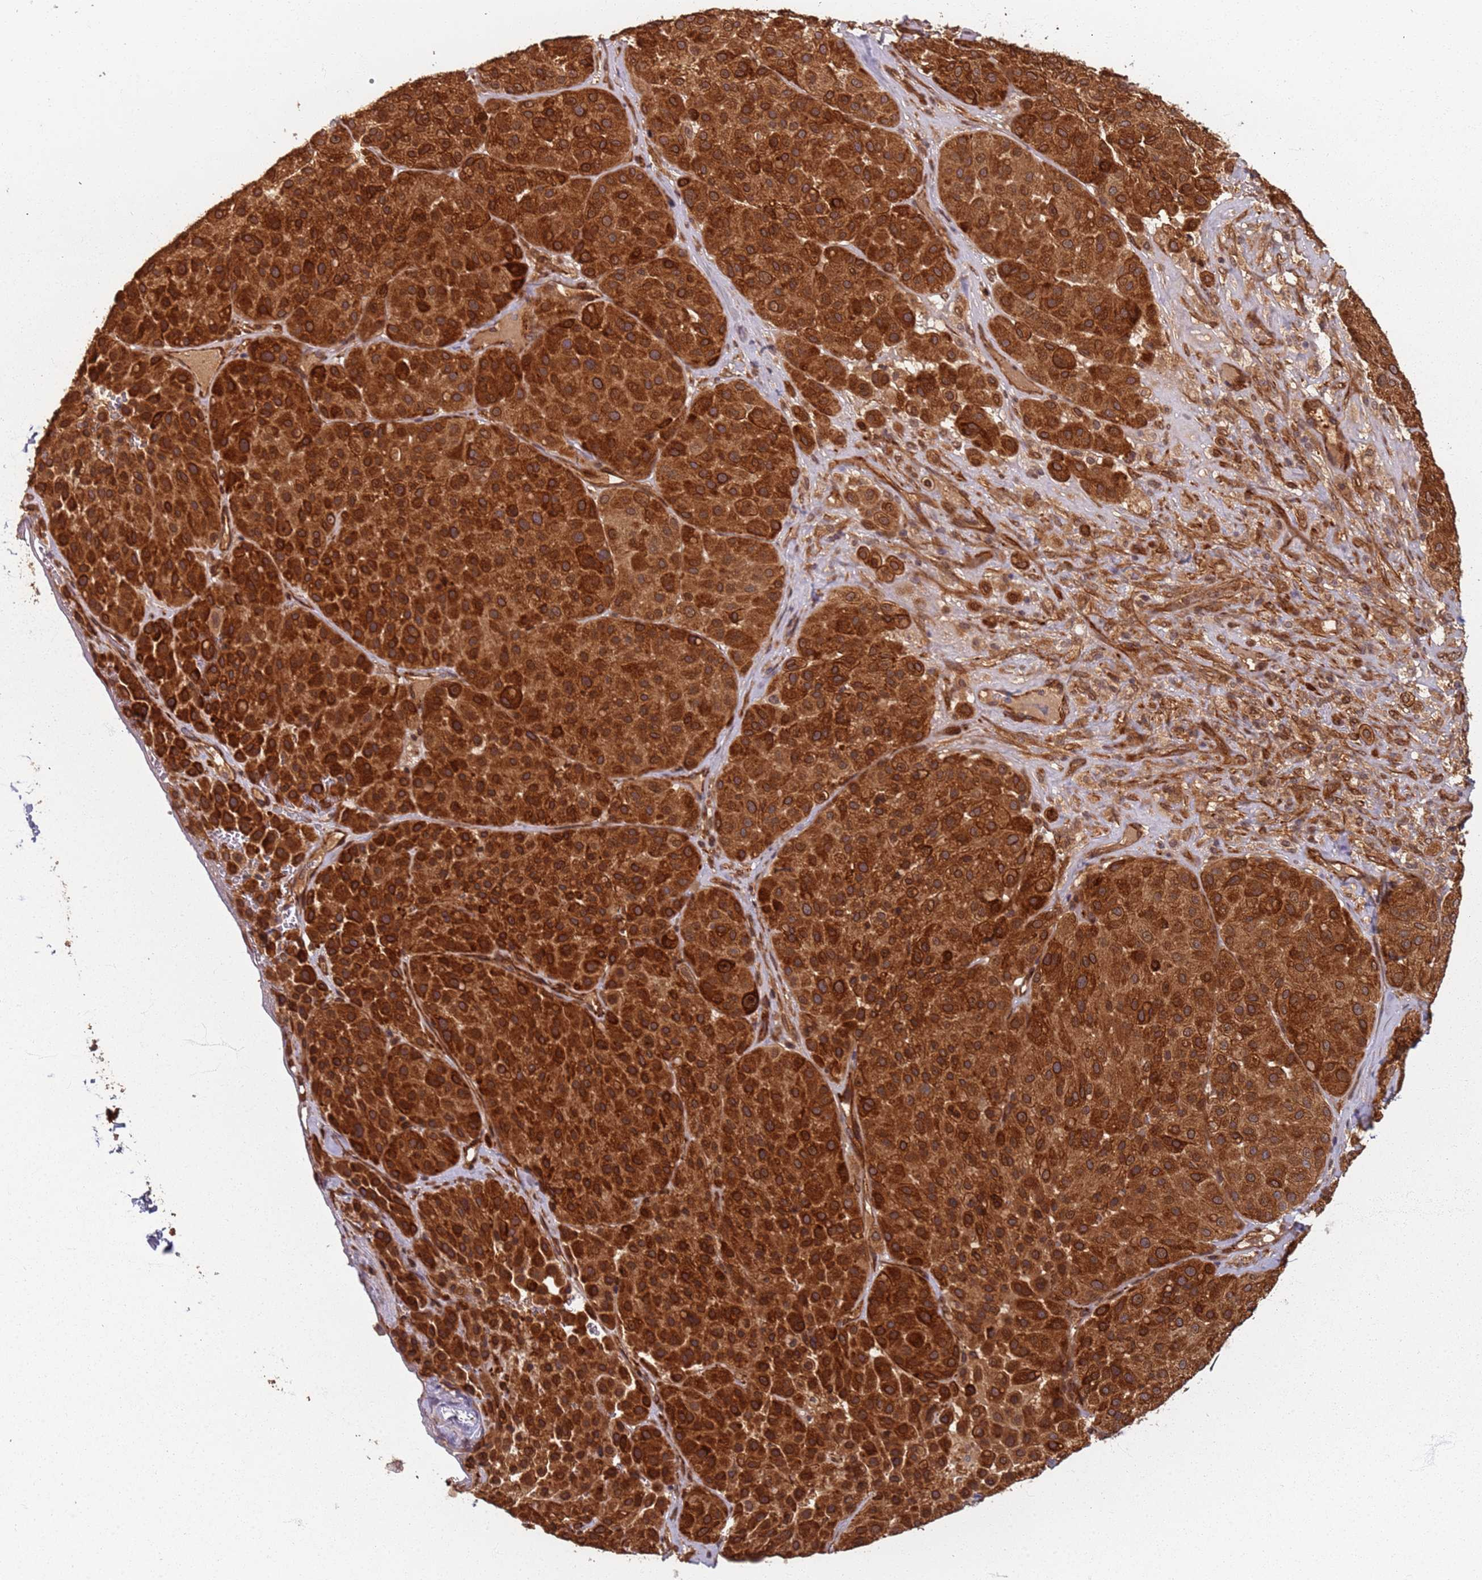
{"staining": {"intensity": "strong", "quantity": ">75%", "location": "cytoplasmic/membranous,nuclear"}, "tissue": "melanoma", "cell_type": "Tumor cells", "image_type": "cancer", "snomed": [{"axis": "morphology", "description": "Malignant melanoma, Metastatic site"}, {"axis": "topography", "description": "Smooth muscle"}], "caption": "The immunohistochemical stain labels strong cytoplasmic/membranous and nuclear positivity in tumor cells of melanoma tissue.", "gene": "SDCCAG8", "patient": {"sex": "male", "age": 41}}